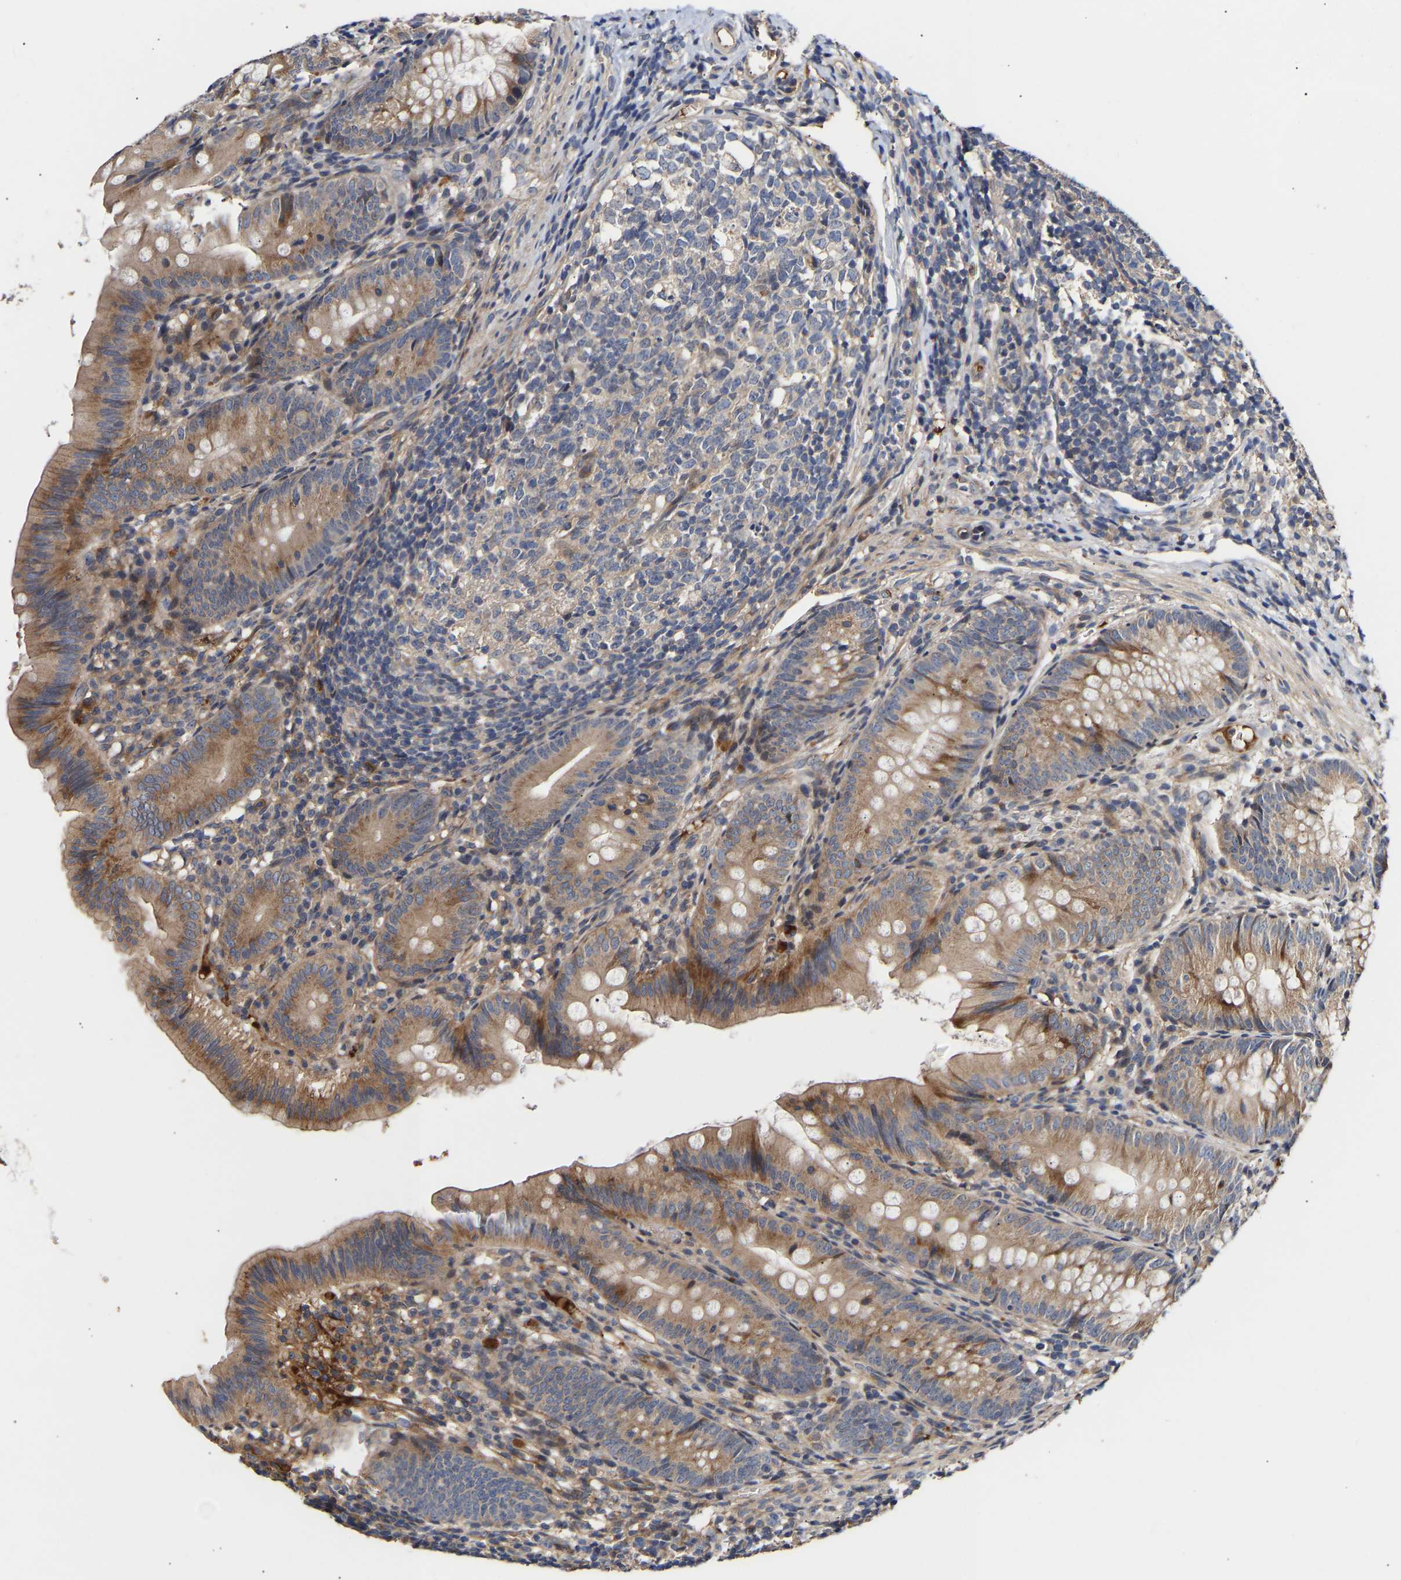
{"staining": {"intensity": "moderate", "quantity": ">75%", "location": "cytoplasmic/membranous"}, "tissue": "appendix", "cell_type": "Glandular cells", "image_type": "normal", "snomed": [{"axis": "morphology", "description": "Normal tissue, NOS"}, {"axis": "topography", "description": "Appendix"}], "caption": "An image of human appendix stained for a protein shows moderate cytoplasmic/membranous brown staining in glandular cells.", "gene": "KASH5", "patient": {"sex": "male", "age": 1}}